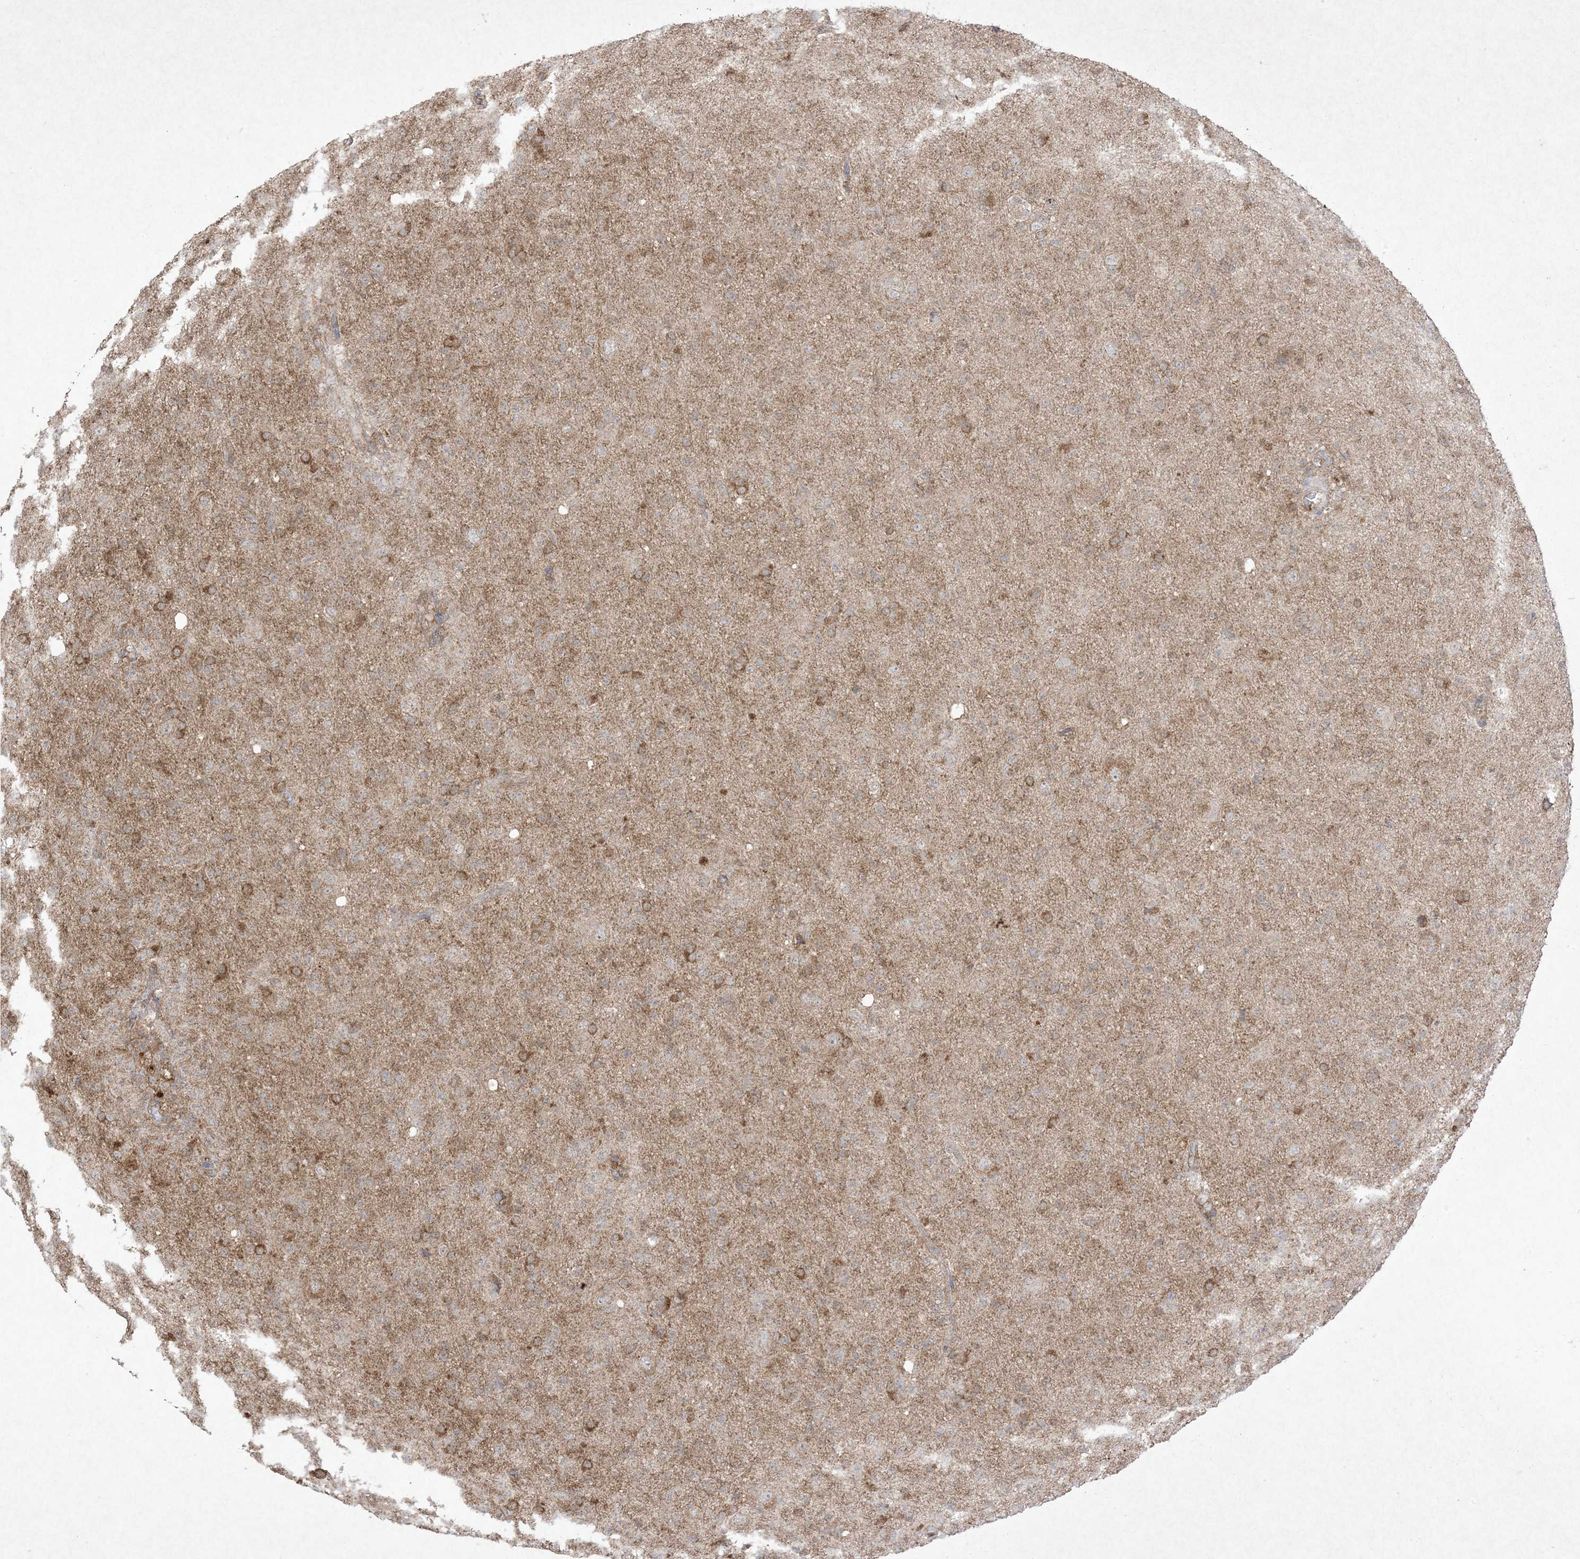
{"staining": {"intensity": "negative", "quantity": "none", "location": "none"}, "tissue": "glioma", "cell_type": "Tumor cells", "image_type": "cancer", "snomed": [{"axis": "morphology", "description": "Glioma, malignant, High grade"}, {"axis": "topography", "description": "Brain"}], "caption": "This is a image of immunohistochemistry (IHC) staining of malignant glioma (high-grade), which shows no positivity in tumor cells.", "gene": "UBE2C", "patient": {"sex": "female", "age": 57}}